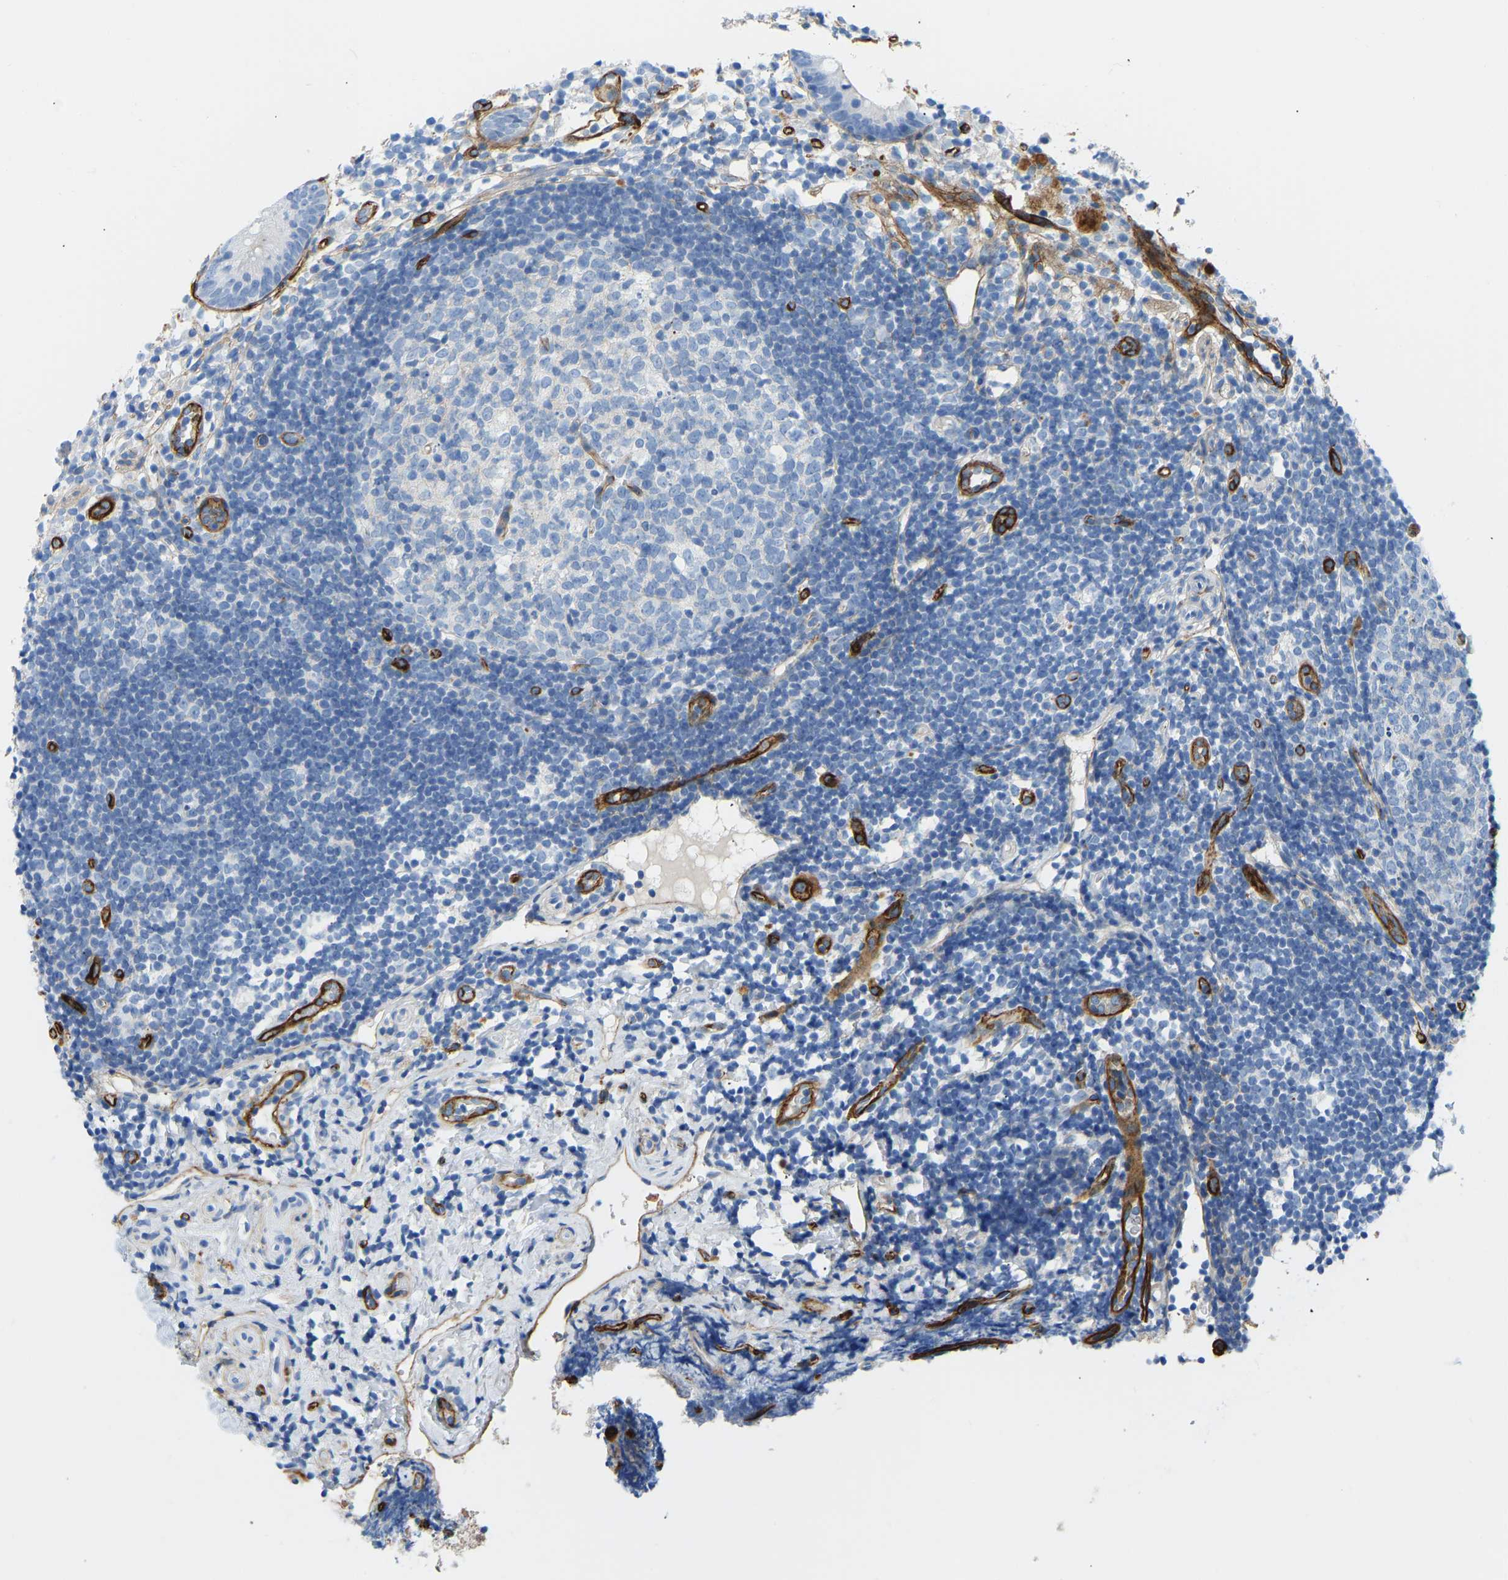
{"staining": {"intensity": "negative", "quantity": "none", "location": "none"}, "tissue": "appendix", "cell_type": "Glandular cells", "image_type": "normal", "snomed": [{"axis": "morphology", "description": "Normal tissue, NOS"}, {"axis": "topography", "description": "Appendix"}], "caption": "Immunohistochemistry (IHC) histopathology image of benign appendix: appendix stained with DAB exhibits no significant protein positivity in glandular cells.", "gene": "COL15A1", "patient": {"sex": "female", "age": 20}}